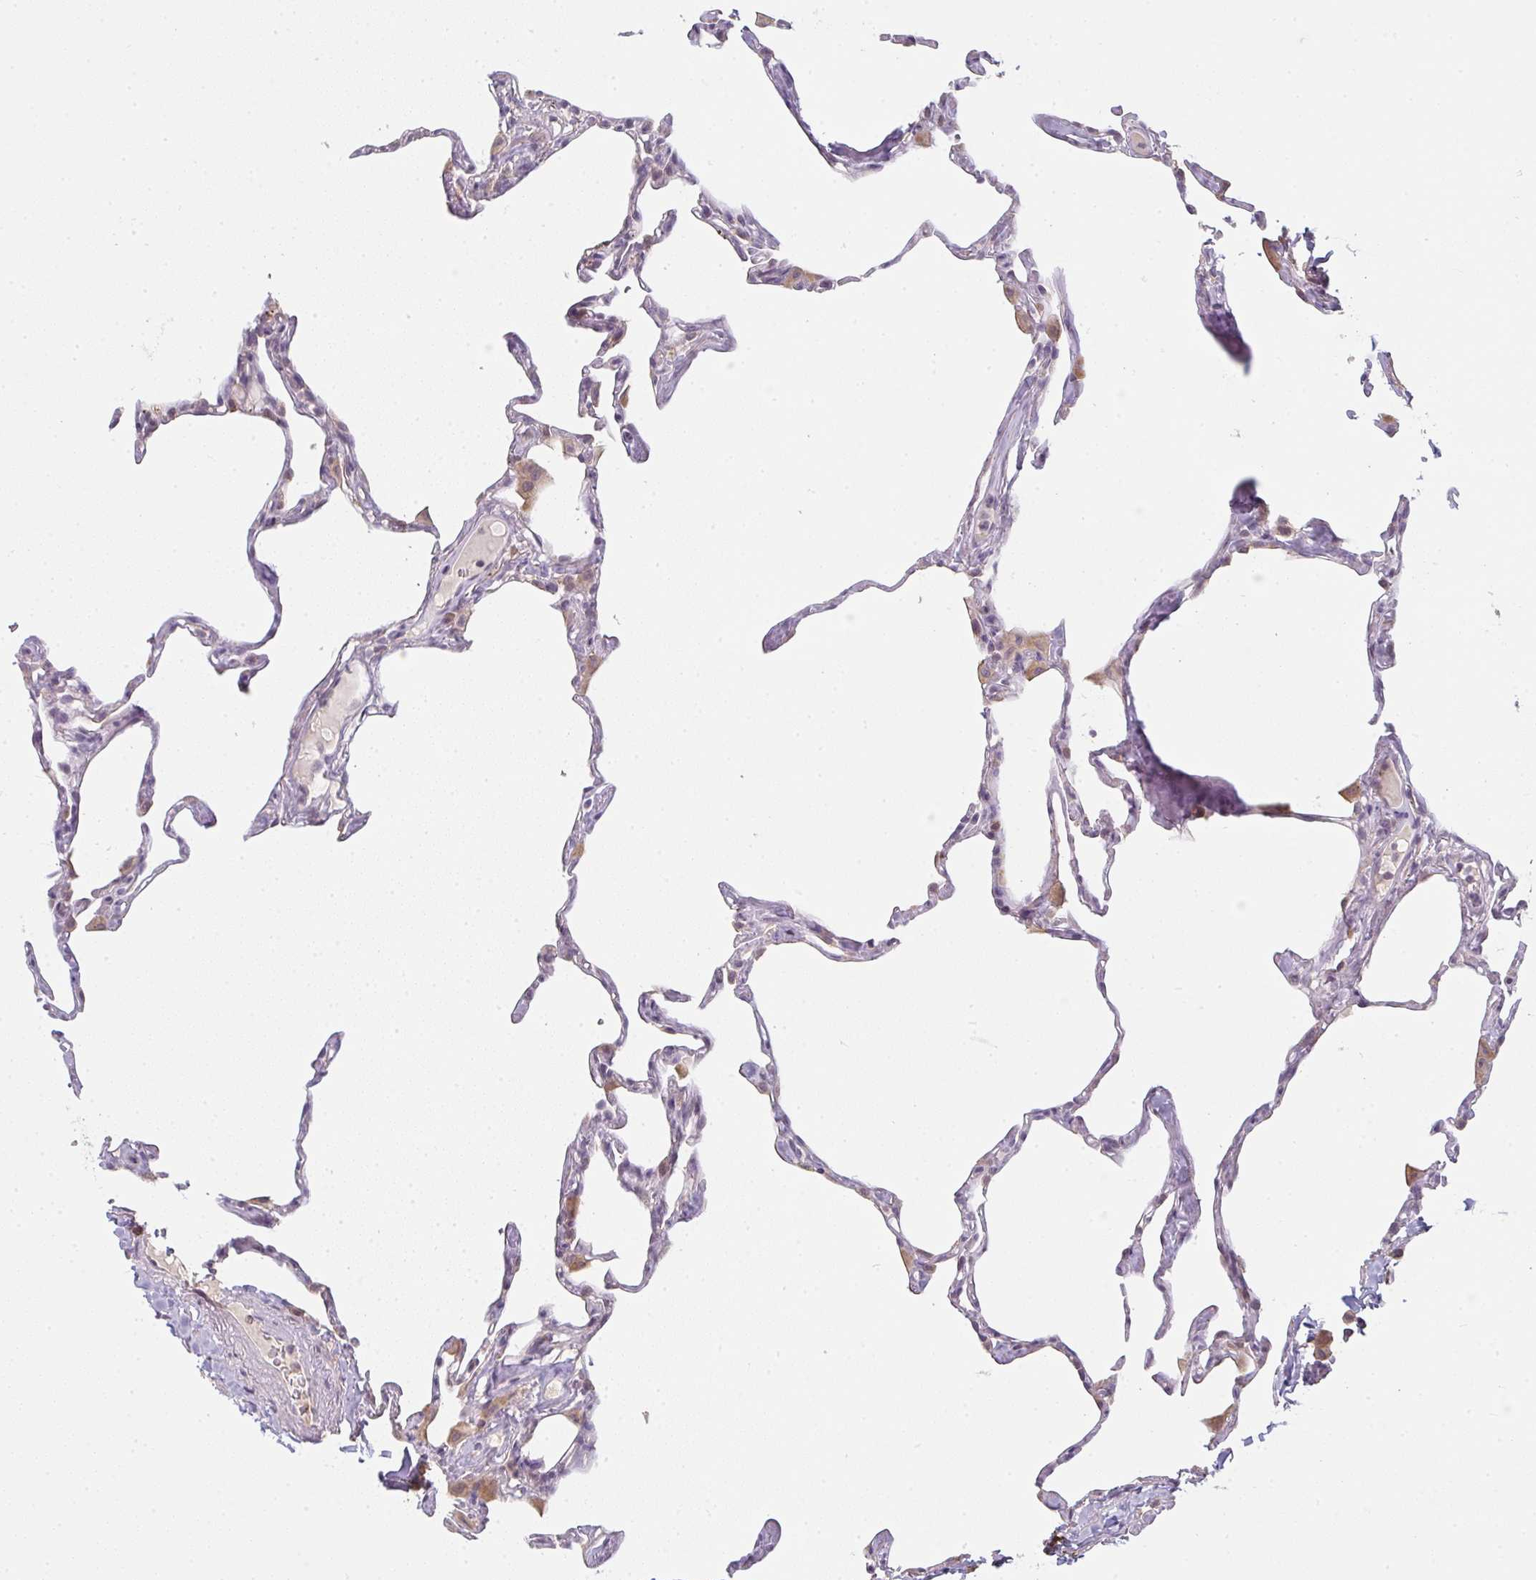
{"staining": {"intensity": "negative", "quantity": "none", "location": "none"}, "tissue": "lung", "cell_type": "Alveolar cells", "image_type": "normal", "snomed": [{"axis": "morphology", "description": "Normal tissue, NOS"}, {"axis": "topography", "description": "Lung"}], "caption": "The histopathology image reveals no significant positivity in alveolar cells of lung.", "gene": "TMEM237", "patient": {"sex": "male", "age": 65}}